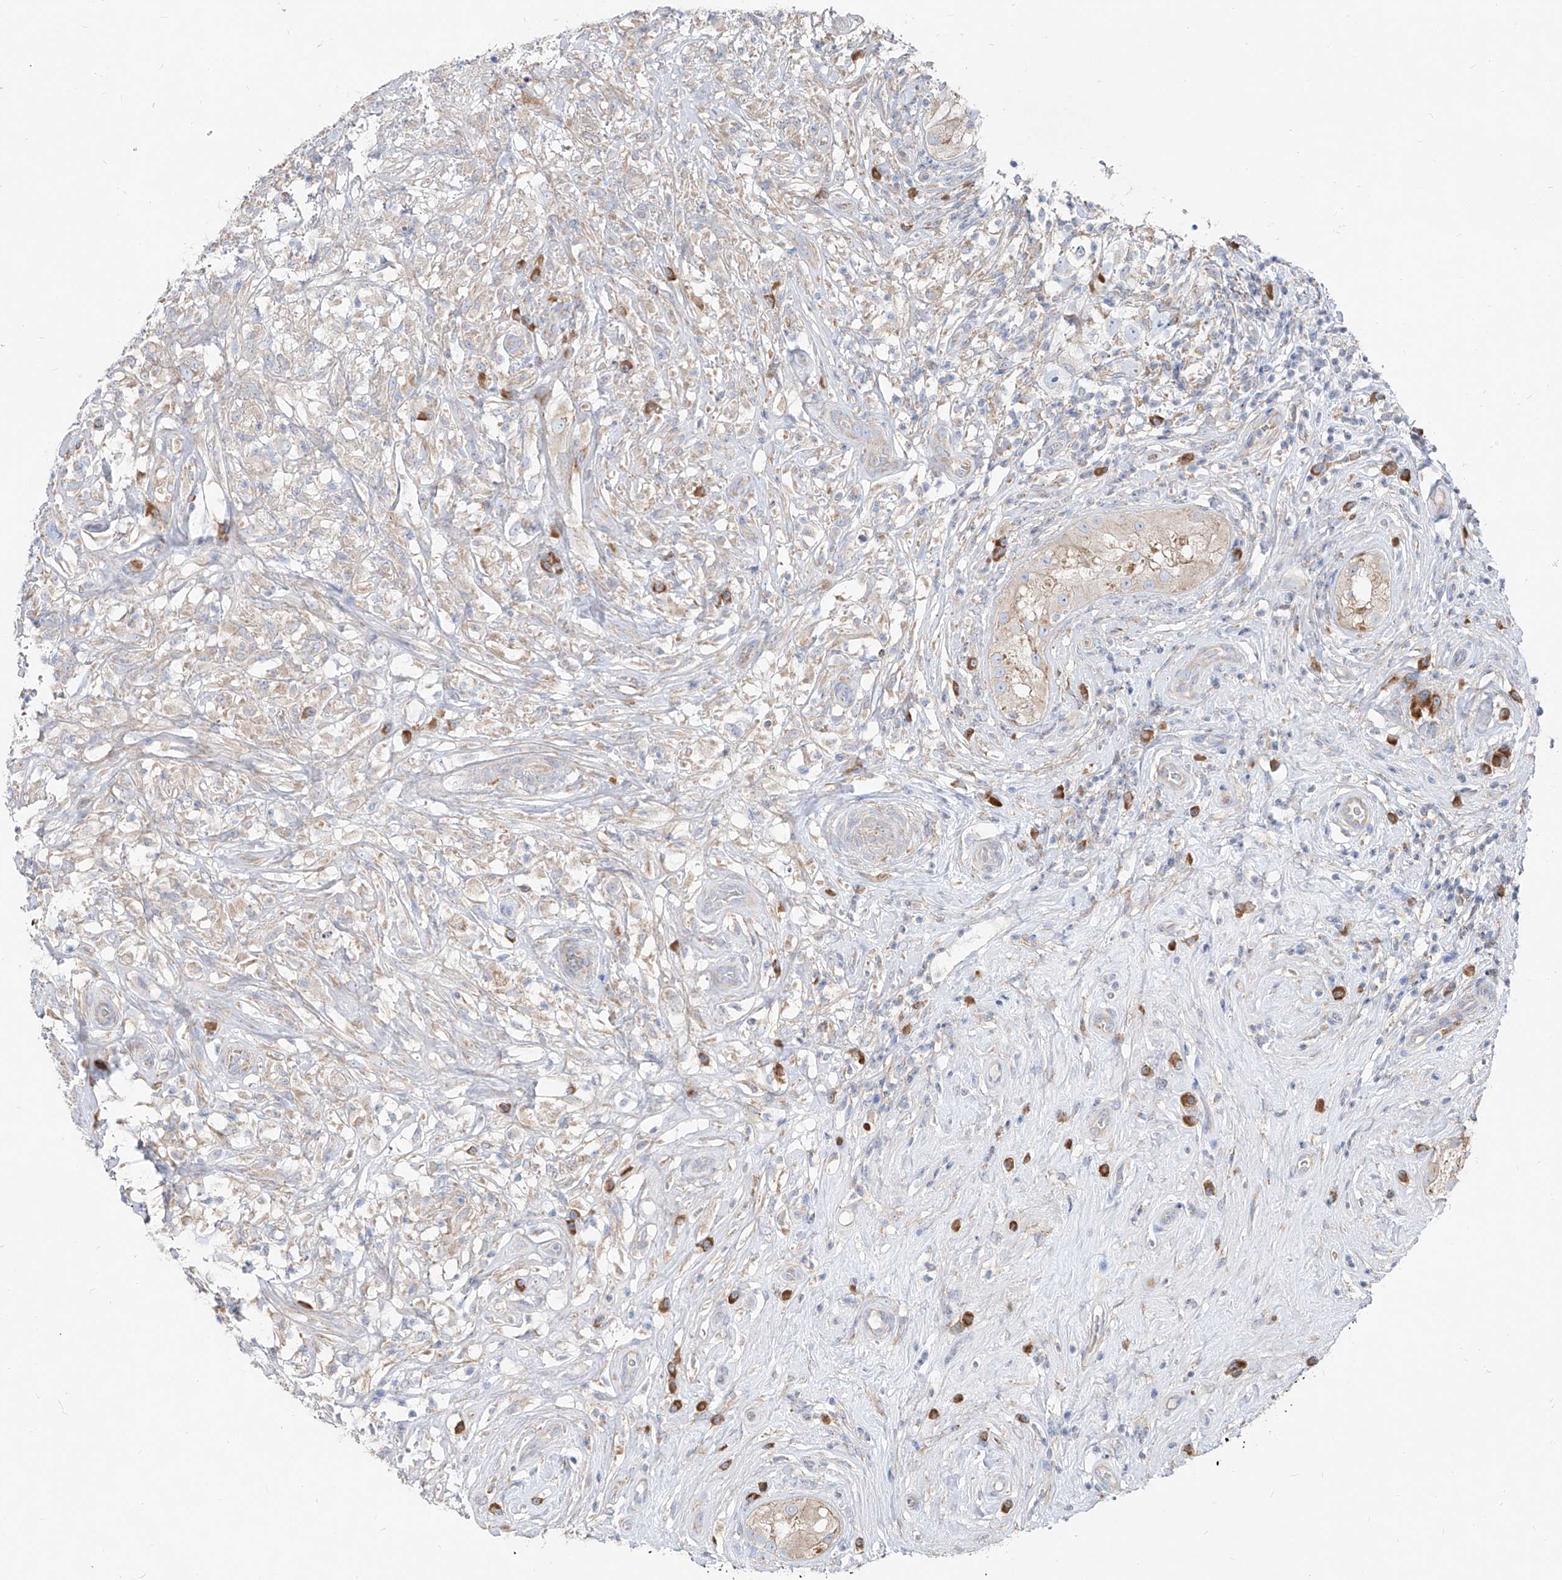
{"staining": {"intensity": "negative", "quantity": "none", "location": "none"}, "tissue": "testis cancer", "cell_type": "Tumor cells", "image_type": "cancer", "snomed": [{"axis": "morphology", "description": "Seminoma, NOS"}, {"axis": "topography", "description": "Testis"}], "caption": "Immunohistochemistry (IHC) histopathology image of human testis cancer stained for a protein (brown), which exhibits no expression in tumor cells.", "gene": "UFL1", "patient": {"sex": "male", "age": 49}}